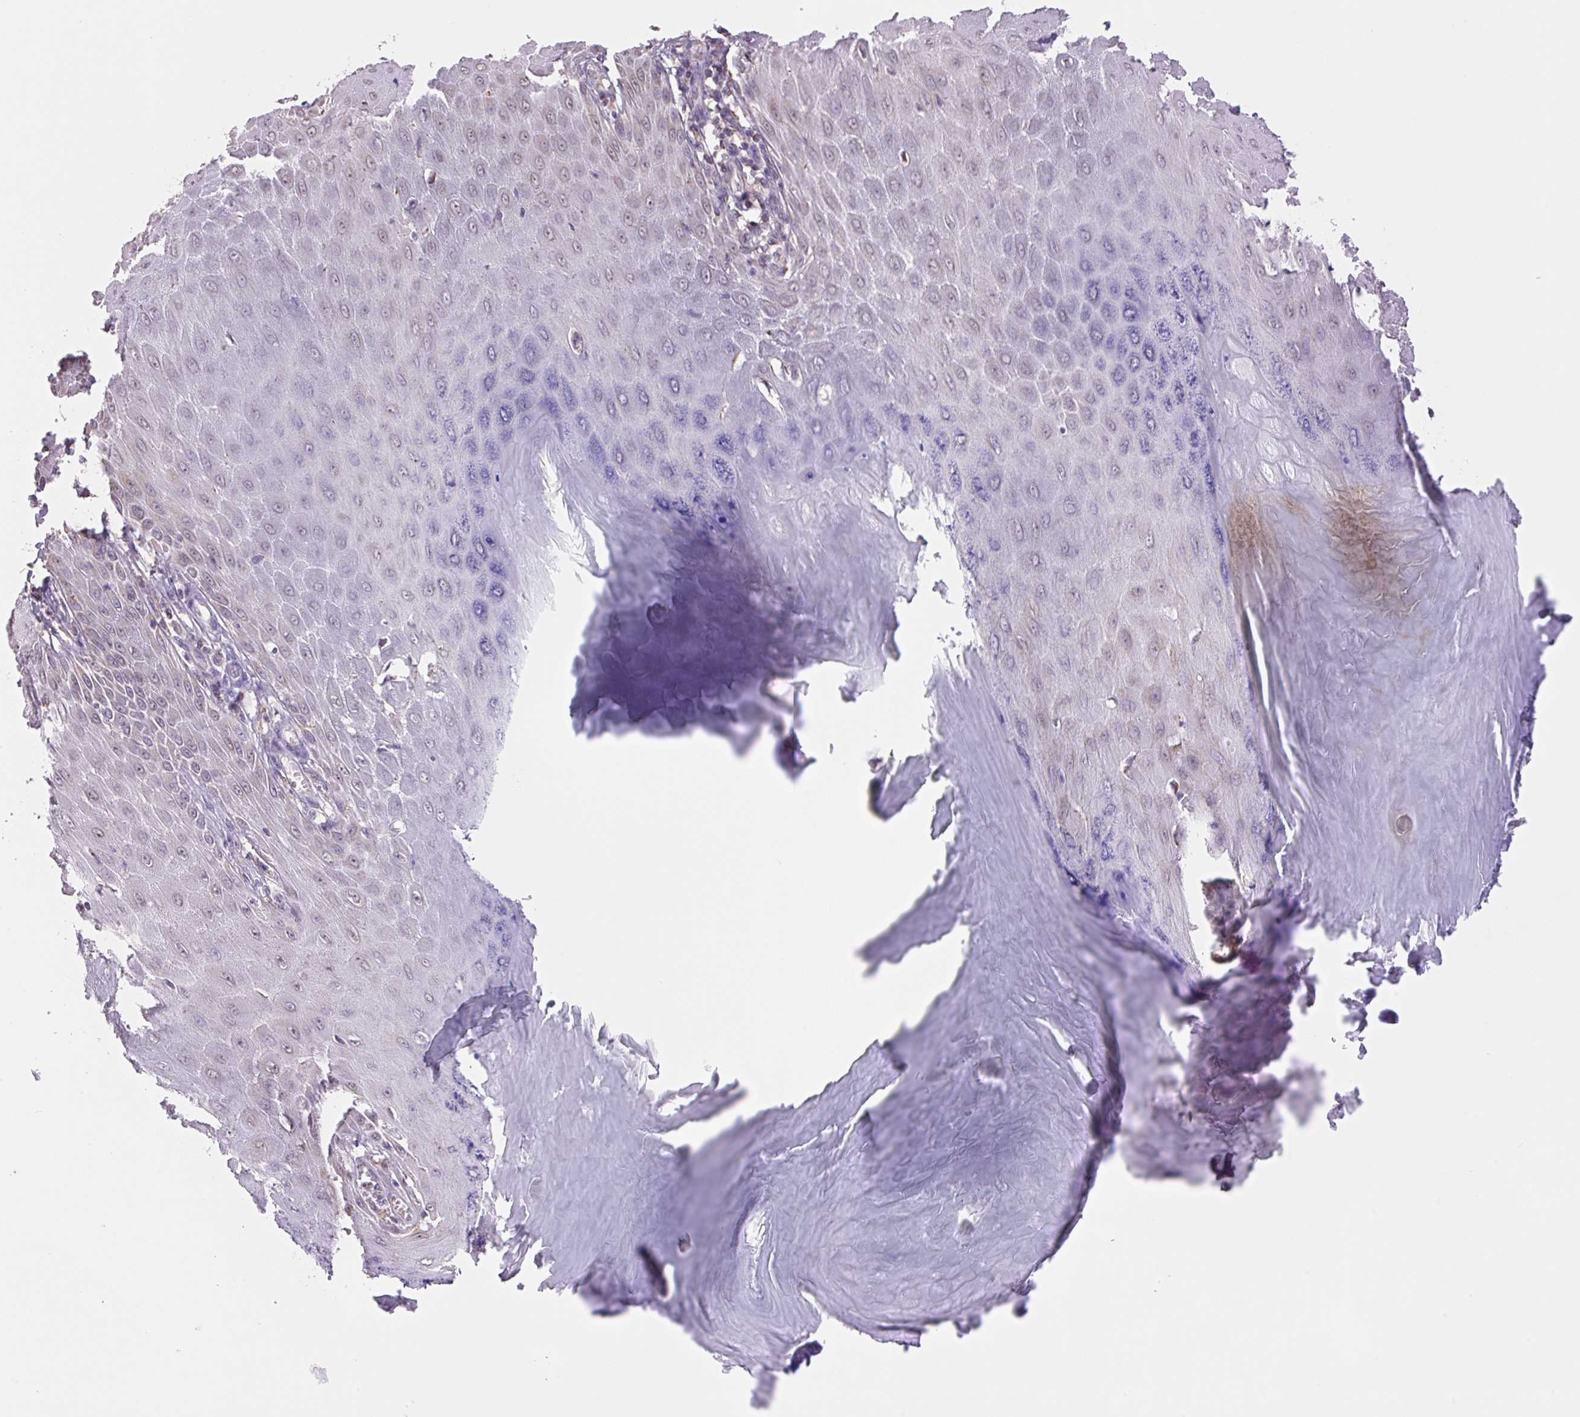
{"staining": {"intensity": "moderate", "quantity": "25%-75%", "location": "nuclear"}, "tissue": "skin cancer", "cell_type": "Tumor cells", "image_type": "cancer", "snomed": [{"axis": "morphology", "description": "Squamous cell carcinoma, NOS"}, {"axis": "topography", "description": "Skin"}], "caption": "Immunohistochemistry photomicrograph of neoplastic tissue: human skin cancer stained using IHC displays medium levels of moderate protein expression localized specifically in the nuclear of tumor cells, appearing as a nuclear brown color.", "gene": "SGF29", "patient": {"sex": "male", "age": 70}}